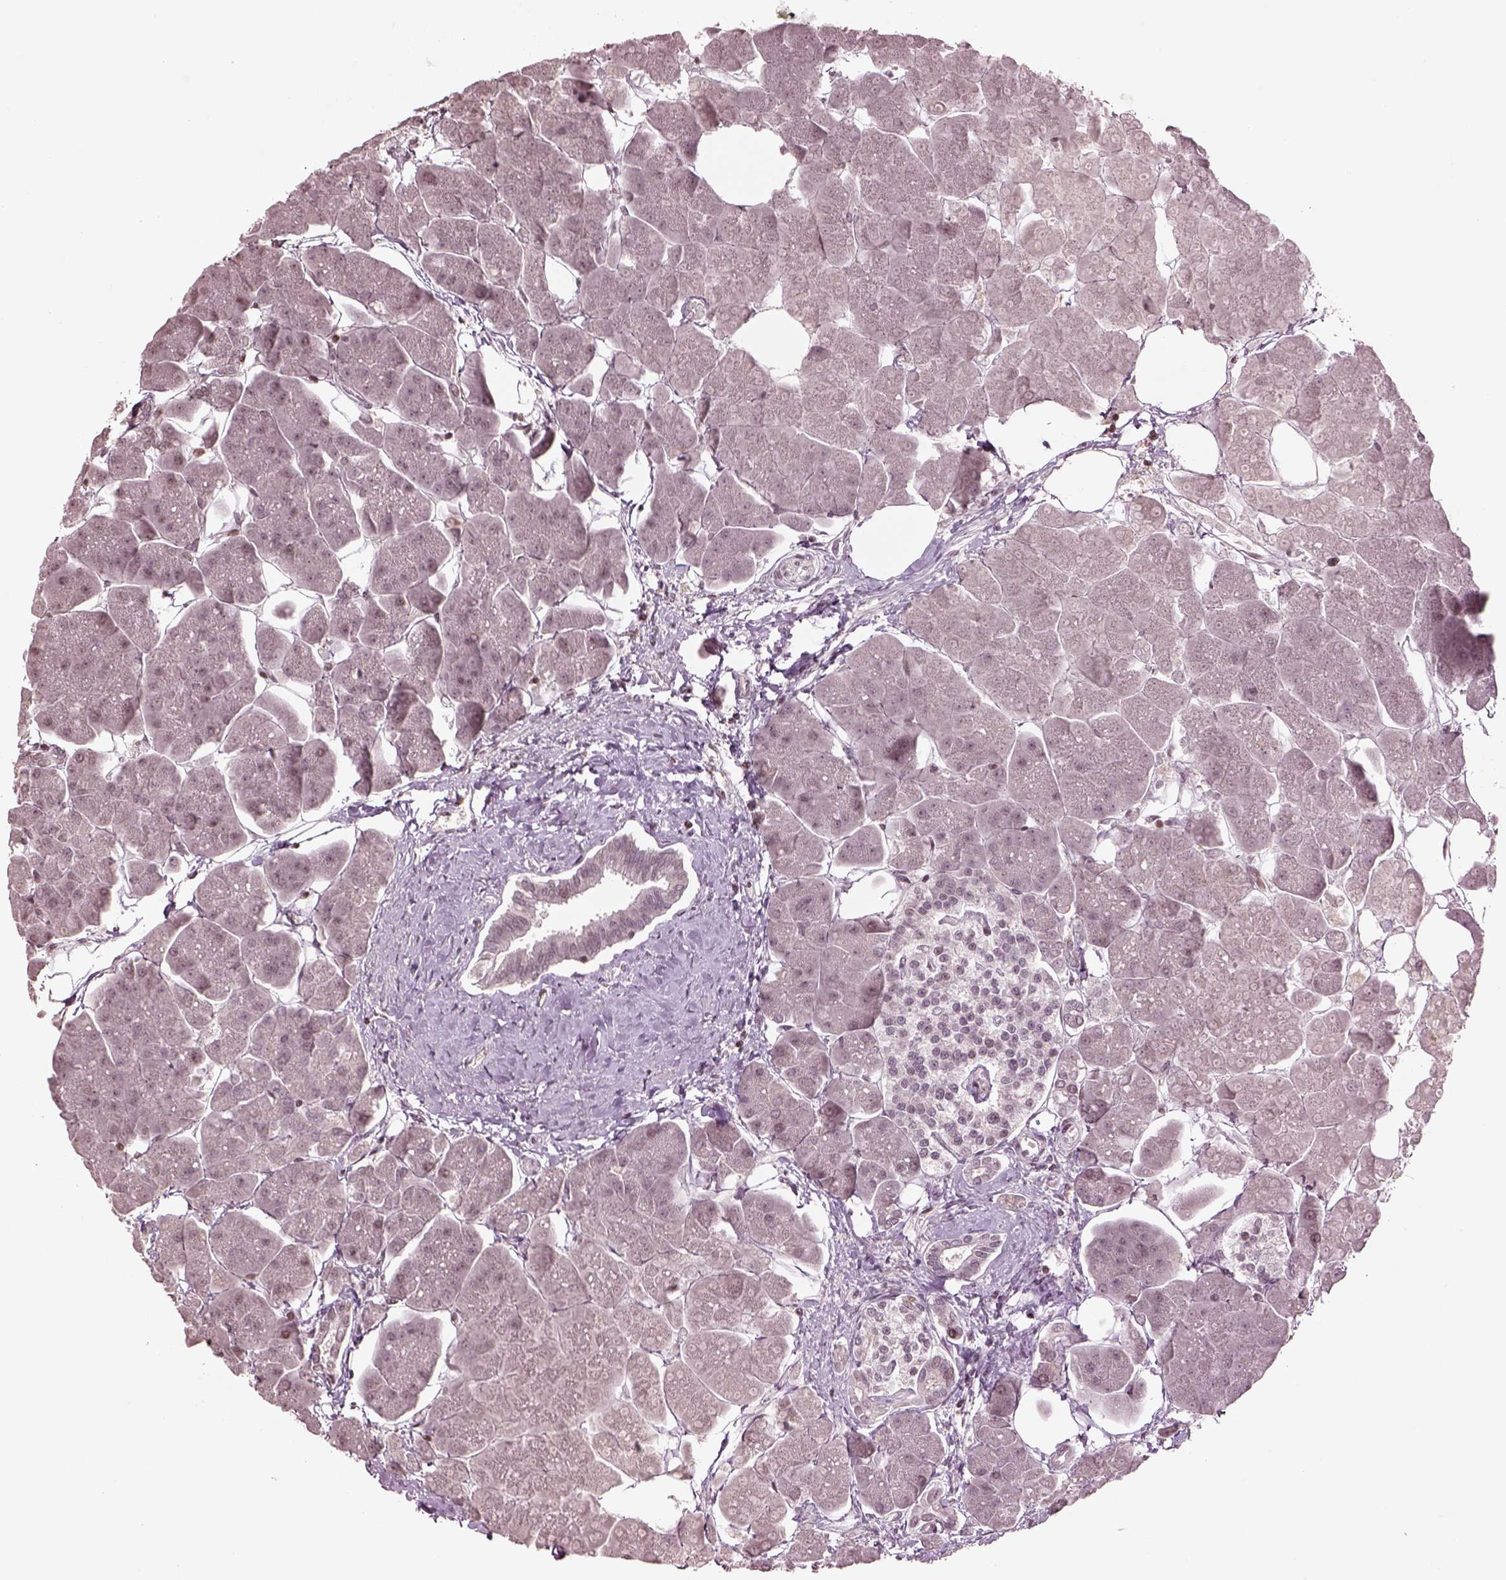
{"staining": {"intensity": "negative", "quantity": "none", "location": "none"}, "tissue": "pancreas", "cell_type": "Exocrine glandular cells", "image_type": "normal", "snomed": [{"axis": "morphology", "description": "Normal tissue, NOS"}, {"axis": "topography", "description": "Adipose tissue"}, {"axis": "topography", "description": "Pancreas"}, {"axis": "topography", "description": "Peripheral nerve tissue"}], "caption": "Pancreas was stained to show a protein in brown. There is no significant staining in exocrine glandular cells. (Immunohistochemistry (ihc), brightfield microscopy, high magnification).", "gene": "GRM4", "patient": {"sex": "female", "age": 58}}